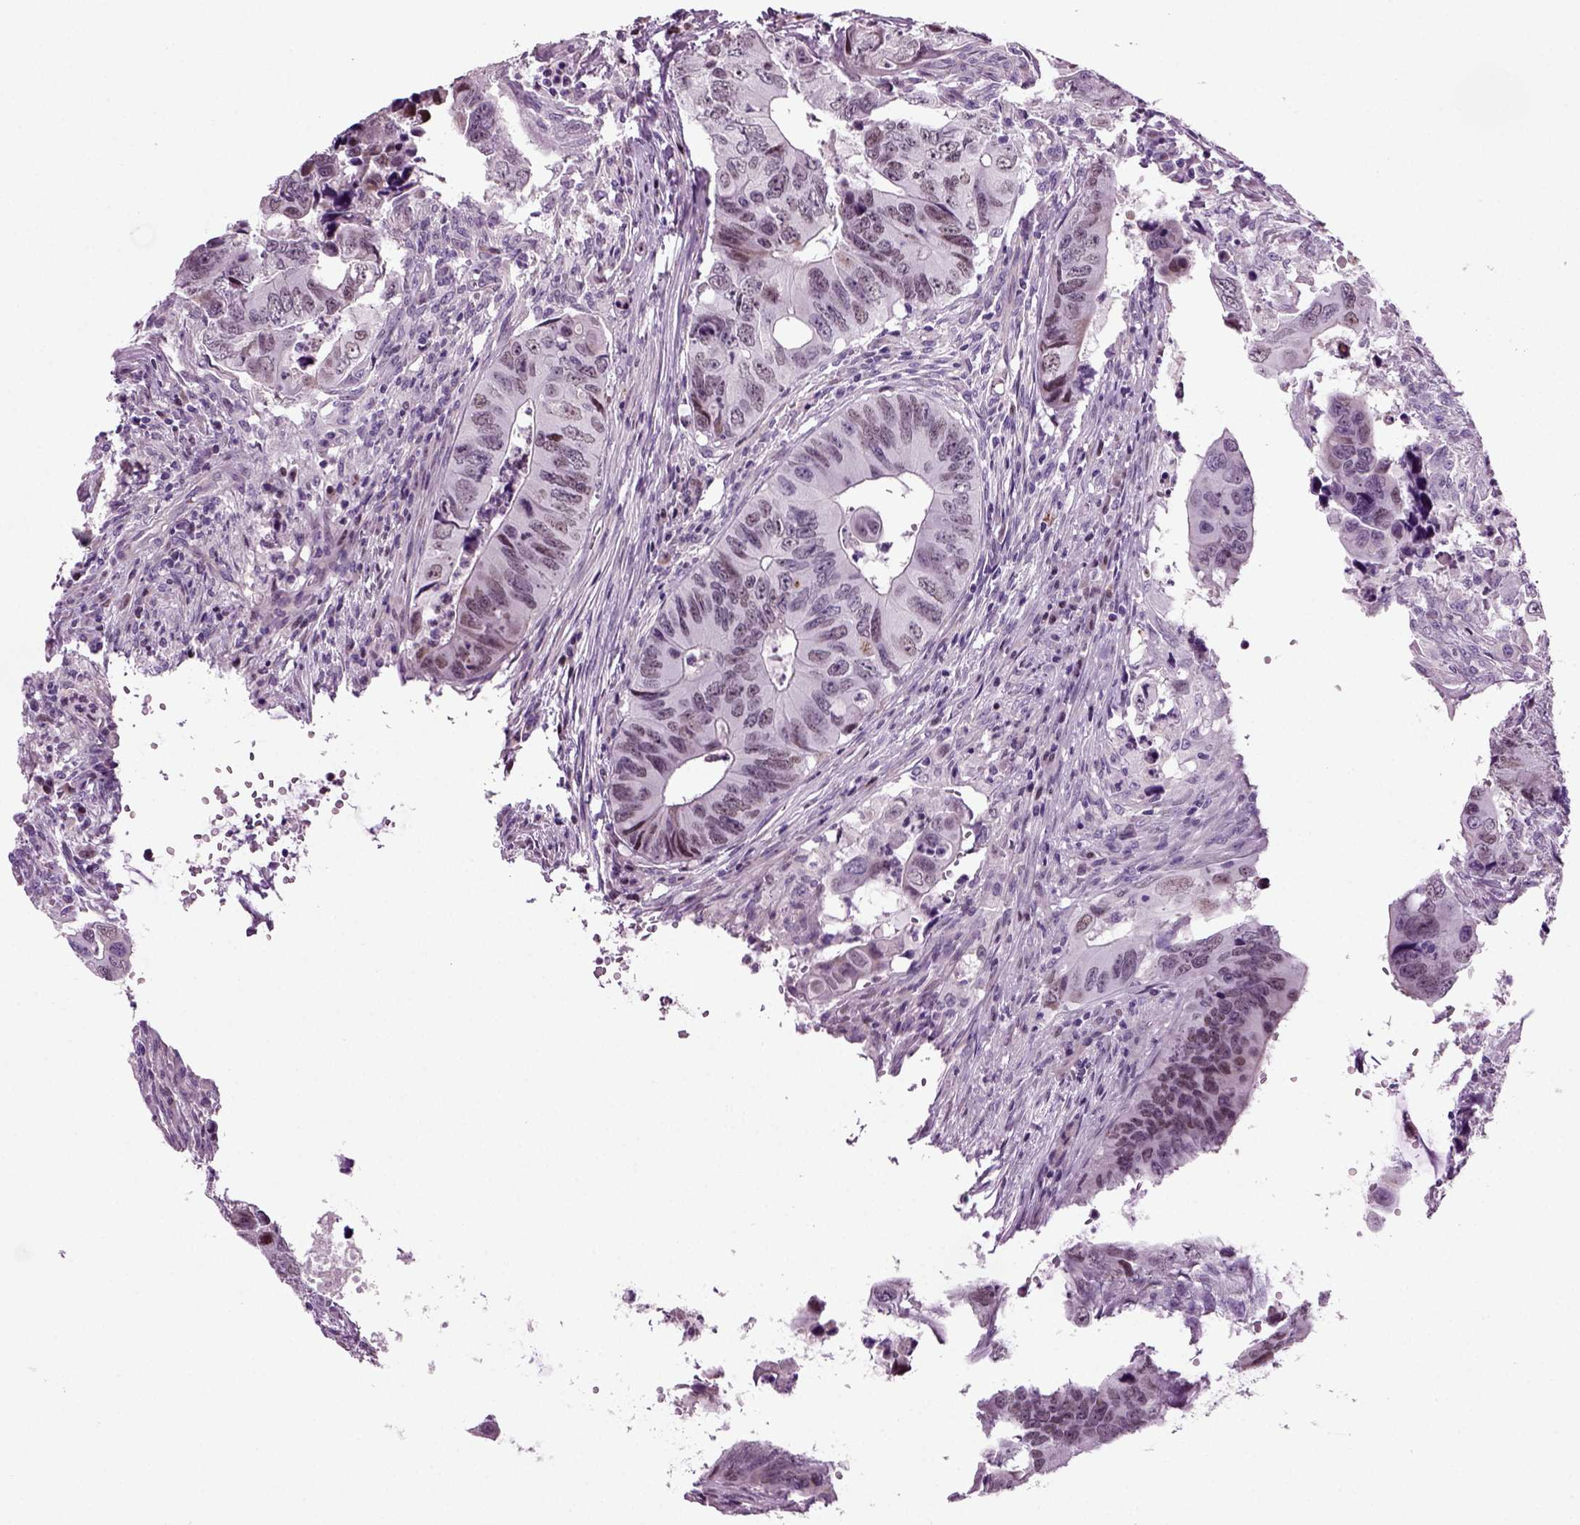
{"staining": {"intensity": "weak", "quantity": "<25%", "location": "nuclear"}, "tissue": "colorectal cancer", "cell_type": "Tumor cells", "image_type": "cancer", "snomed": [{"axis": "morphology", "description": "Adenocarcinoma, NOS"}, {"axis": "topography", "description": "Colon"}], "caption": "Colorectal adenocarcinoma was stained to show a protein in brown. There is no significant expression in tumor cells.", "gene": "ARID3A", "patient": {"sex": "female", "age": 82}}